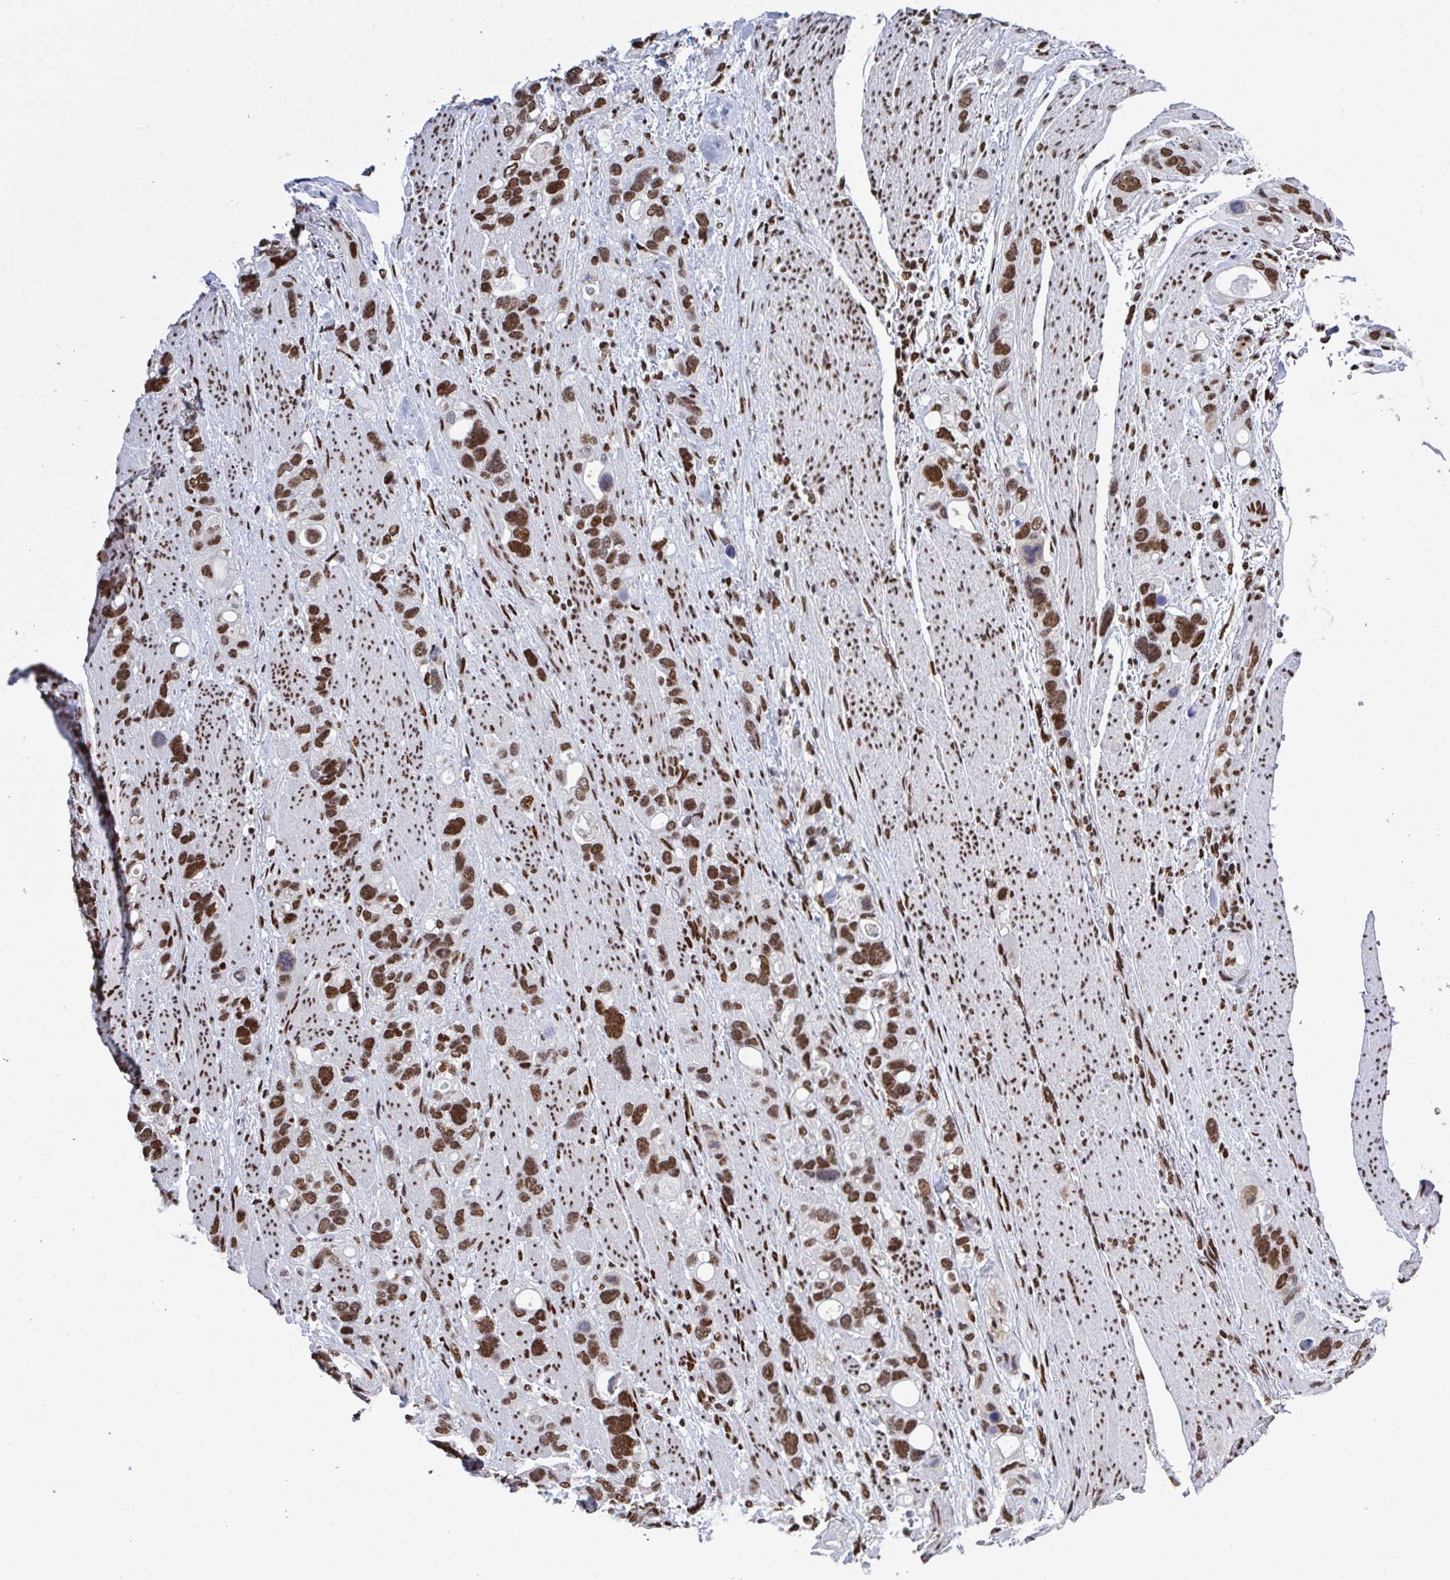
{"staining": {"intensity": "strong", "quantity": ">75%", "location": "nuclear"}, "tissue": "stomach cancer", "cell_type": "Tumor cells", "image_type": "cancer", "snomed": [{"axis": "morphology", "description": "Adenocarcinoma, NOS"}, {"axis": "topography", "description": "Stomach, upper"}], "caption": "Immunohistochemical staining of human stomach cancer demonstrates high levels of strong nuclear positivity in approximately >75% of tumor cells. The protein is shown in brown color, while the nuclei are stained blue.", "gene": "ZNF607", "patient": {"sex": "female", "age": 81}}